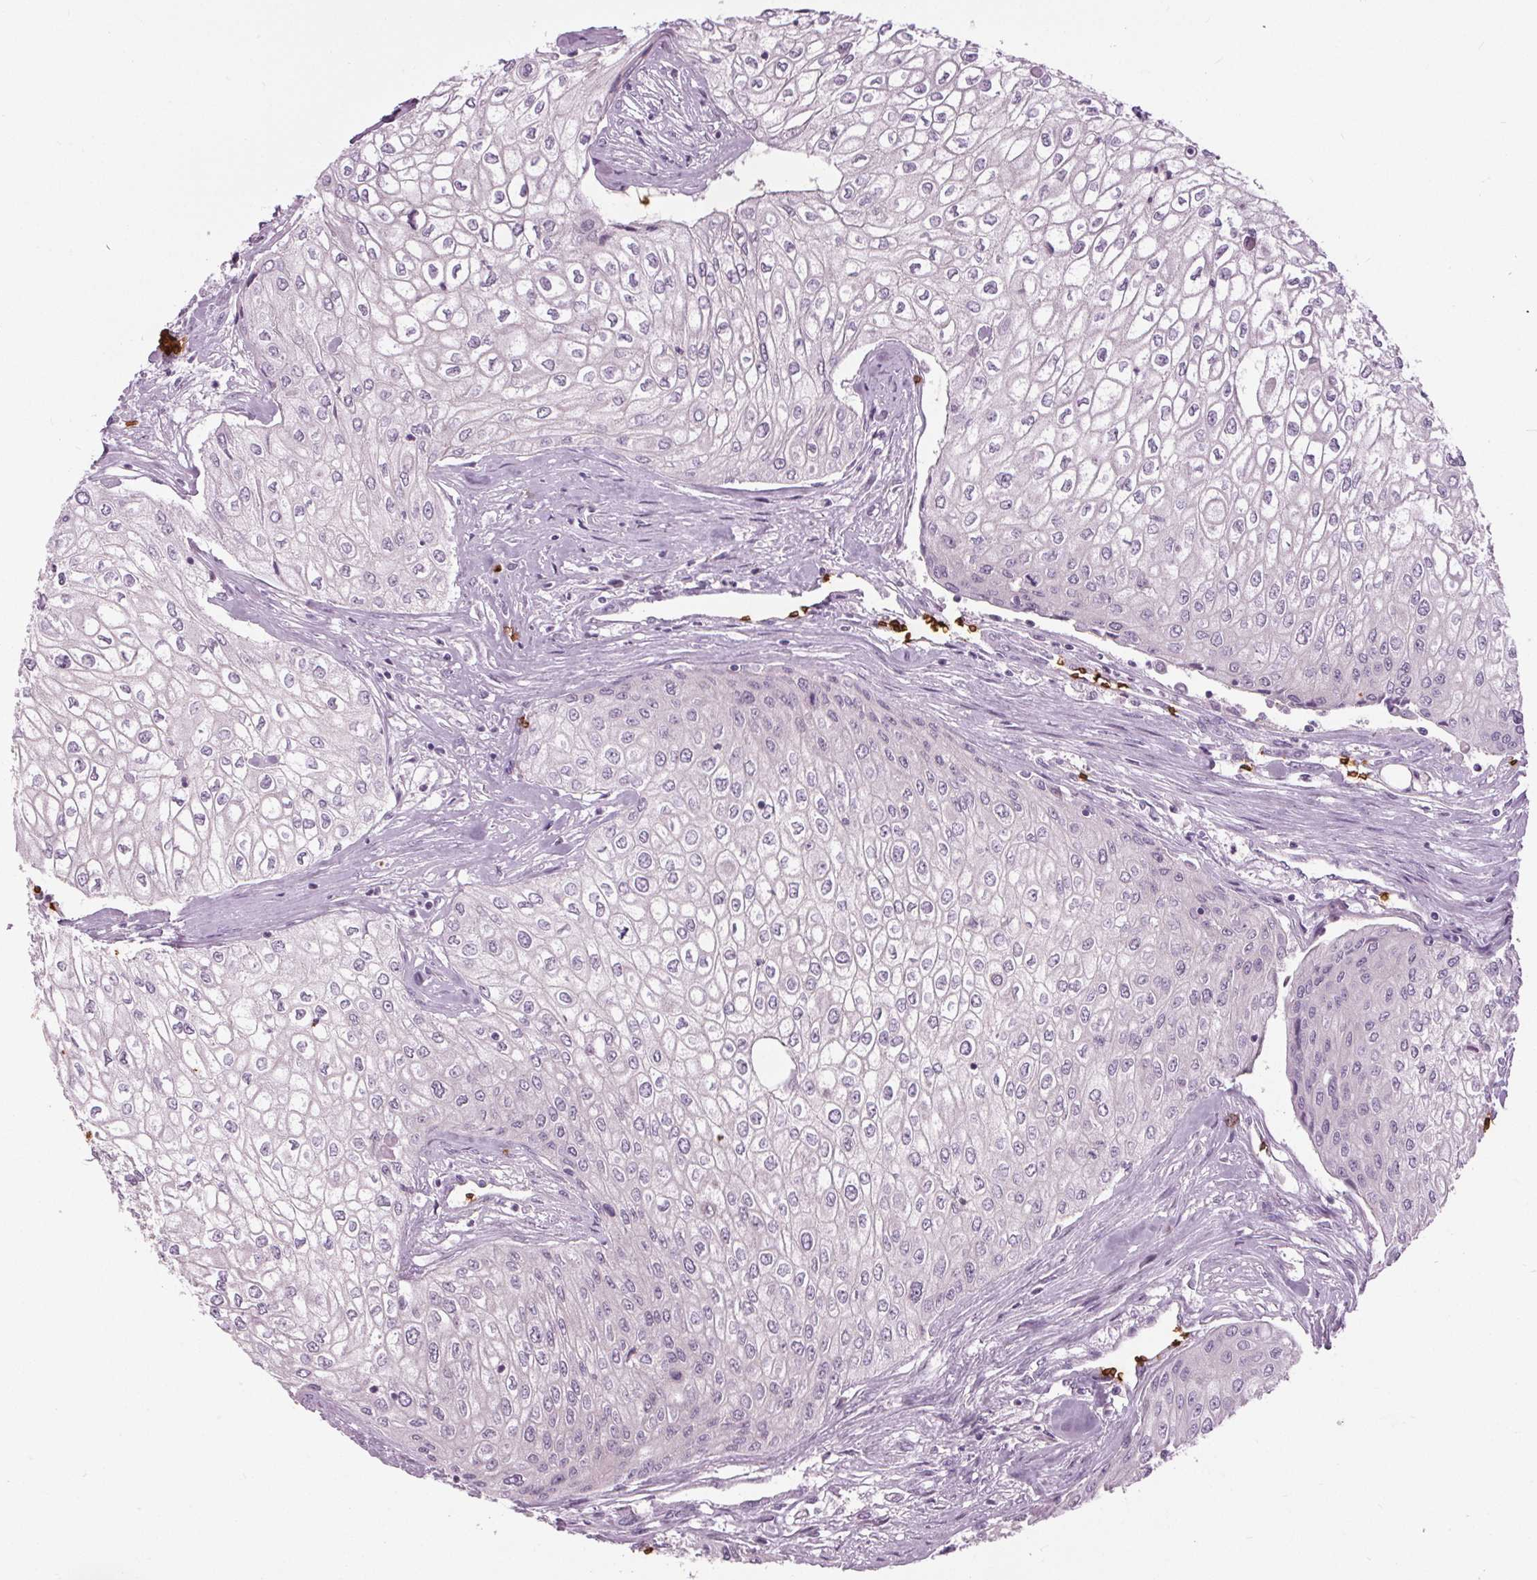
{"staining": {"intensity": "negative", "quantity": "none", "location": "none"}, "tissue": "urothelial cancer", "cell_type": "Tumor cells", "image_type": "cancer", "snomed": [{"axis": "morphology", "description": "Urothelial carcinoma, High grade"}, {"axis": "topography", "description": "Urinary bladder"}], "caption": "Tumor cells are negative for brown protein staining in urothelial cancer.", "gene": "SLC4A1", "patient": {"sex": "male", "age": 62}}